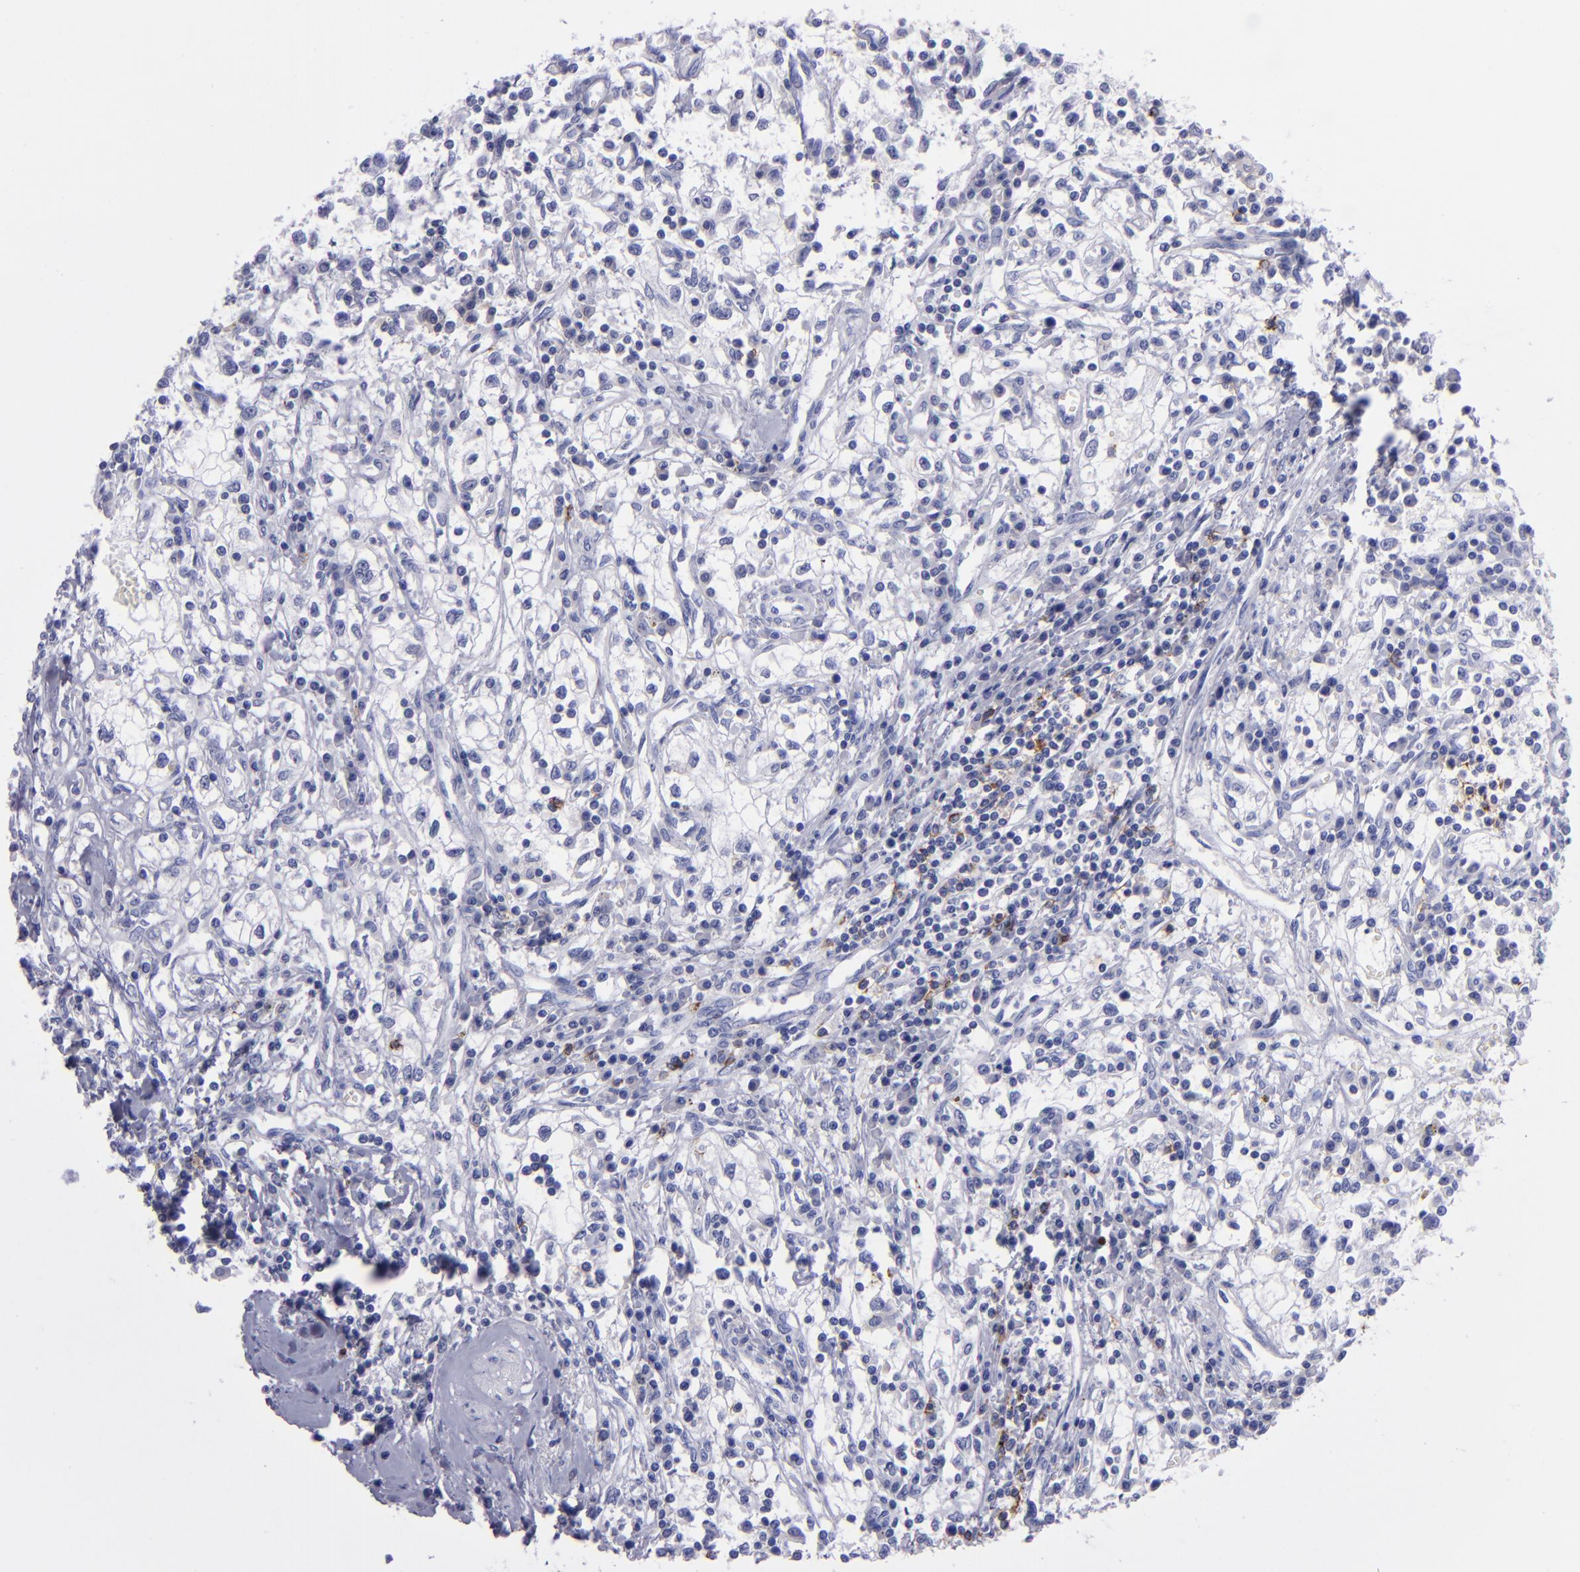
{"staining": {"intensity": "negative", "quantity": "none", "location": "none"}, "tissue": "renal cancer", "cell_type": "Tumor cells", "image_type": "cancer", "snomed": [{"axis": "morphology", "description": "Adenocarcinoma, NOS"}, {"axis": "topography", "description": "Kidney"}], "caption": "The IHC micrograph has no significant positivity in tumor cells of renal adenocarcinoma tissue.", "gene": "CD37", "patient": {"sex": "male", "age": 82}}